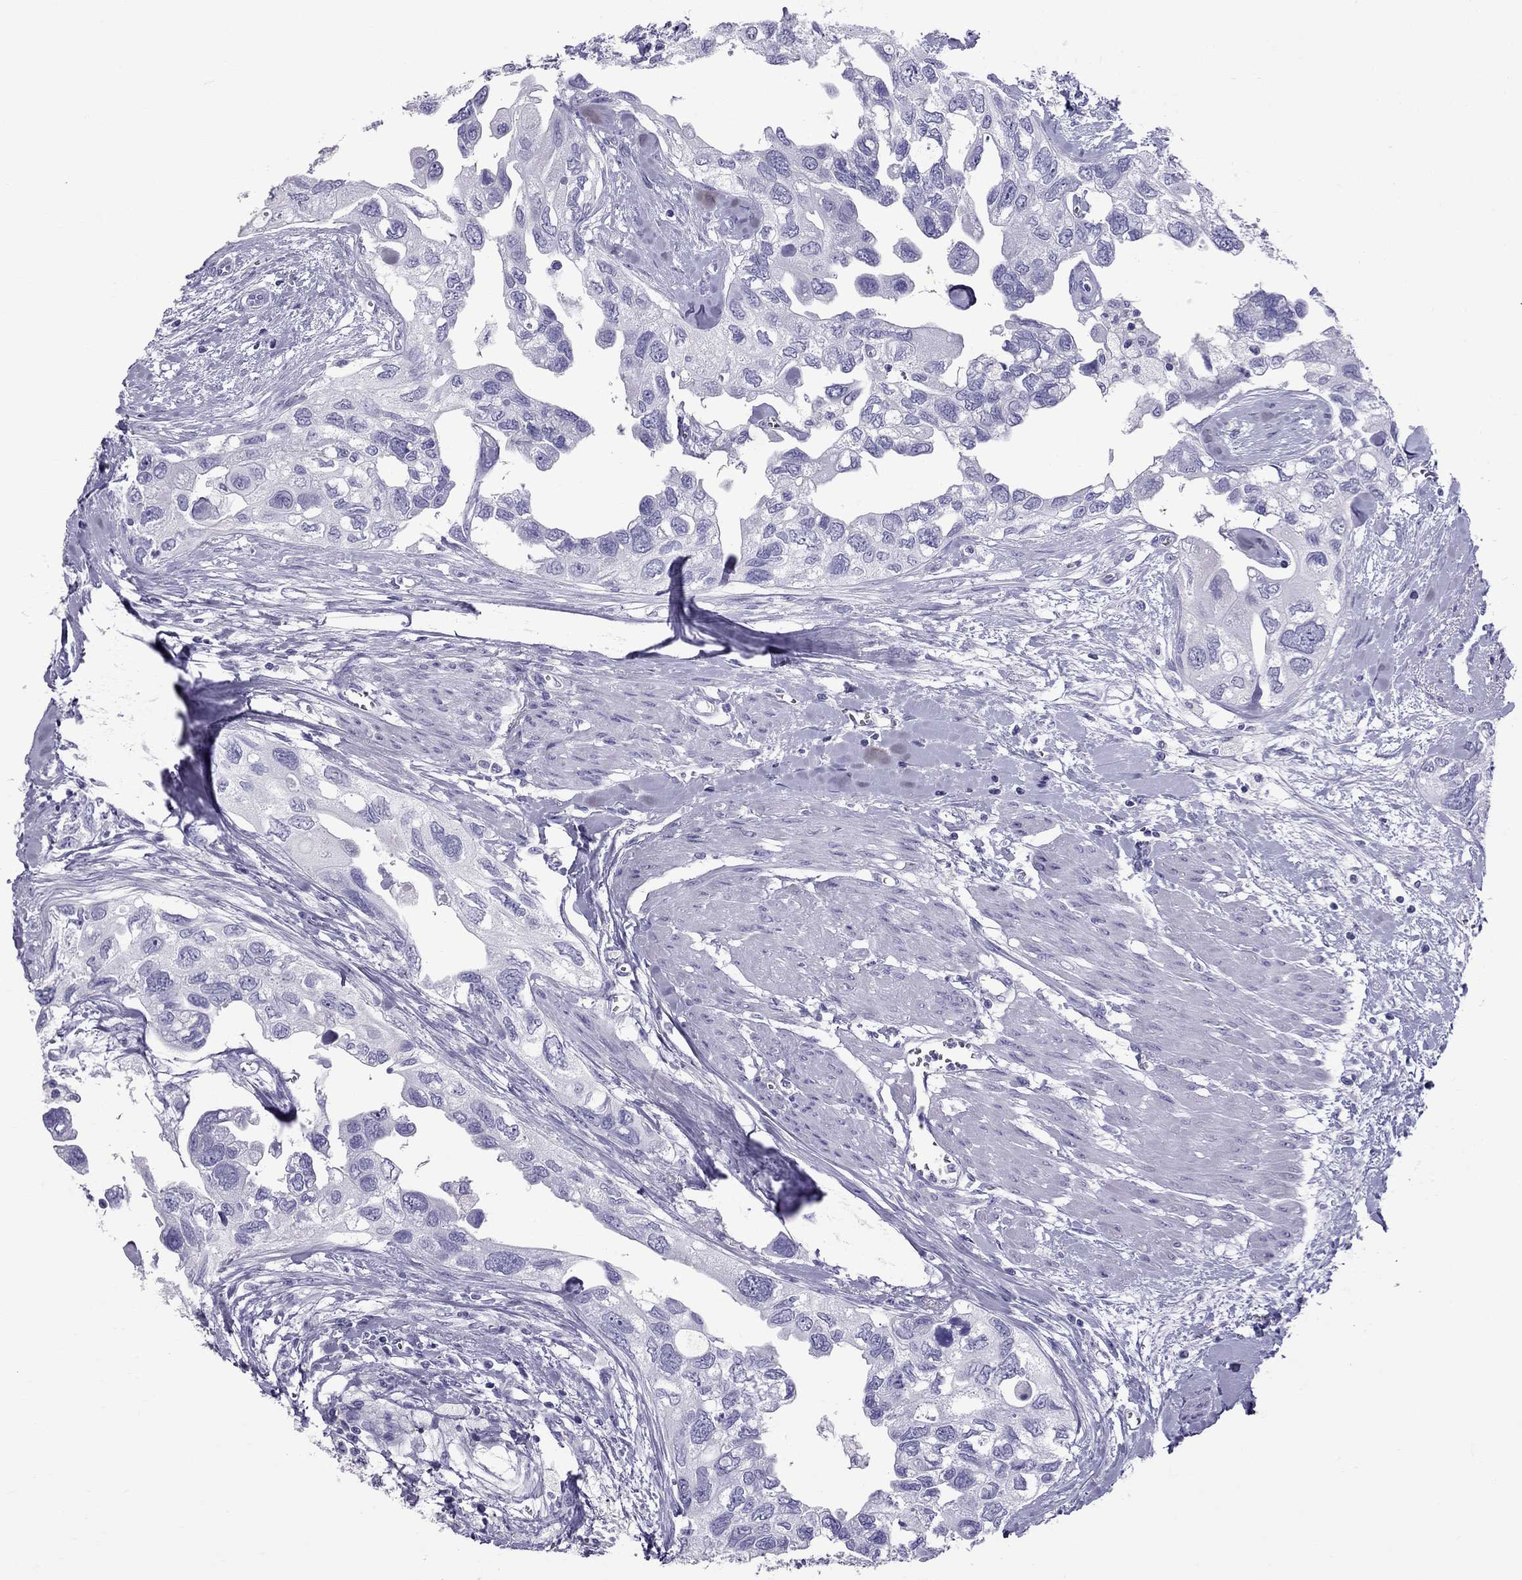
{"staining": {"intensity": "negative", "quantity": "none", "location": "none"}, "tissue": "urothelial cancer", "cell_type": "Tumor cells", "image_type": "cancer", "snomed": [{"axis": "morphology", "description": "Urothelial carcinoma, High grade"}, {"axis": "topography", "description": "Urinary bladder"}], "caption": "Immunohistochemical staining of human urothelial carcinoma (high-grade) displays no significant positivity in tumor cells. (Brightfield microscopy of DAB immunohistochemistry at high magnification).", "gene": "SCART1", "patient": {"sex": "male", "age": 59}}